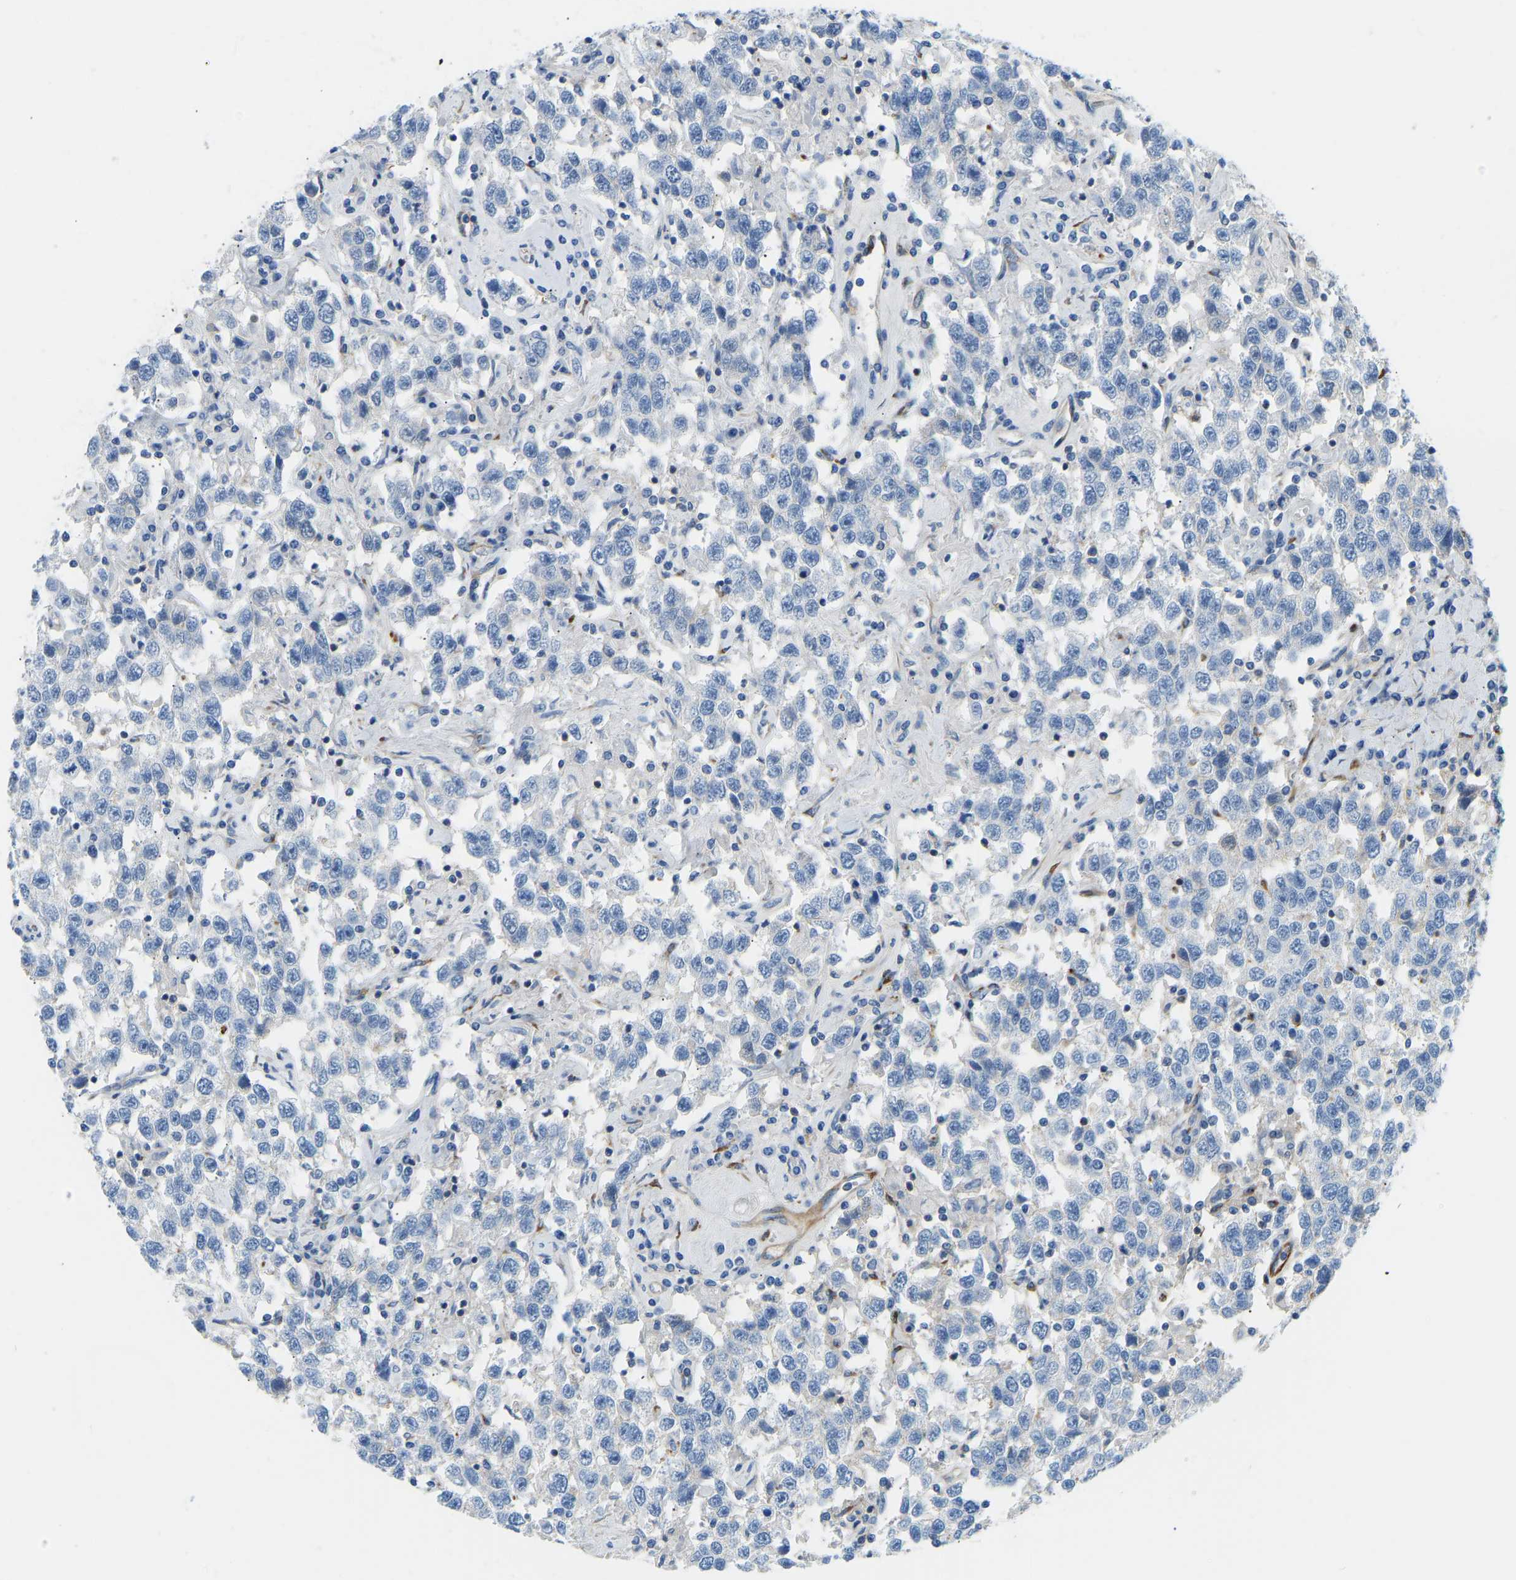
{"staining": {"intensity": "negative", "quantity": "none", "location": "none"}, "tissue": "testis cancer", "cell_type": "Tumor cells", "image_type": "cancer", "snomed": [{"axis": "morphology", "description": "Seminoma, NOS"}, {"axis": "topography", "description": "Testis"}], "caption": "Tumor cells show no significant protein expression in testis cancer (seminoma).", "gene": "COL15A1", "patient": {"sex": "male", "age": 41}}